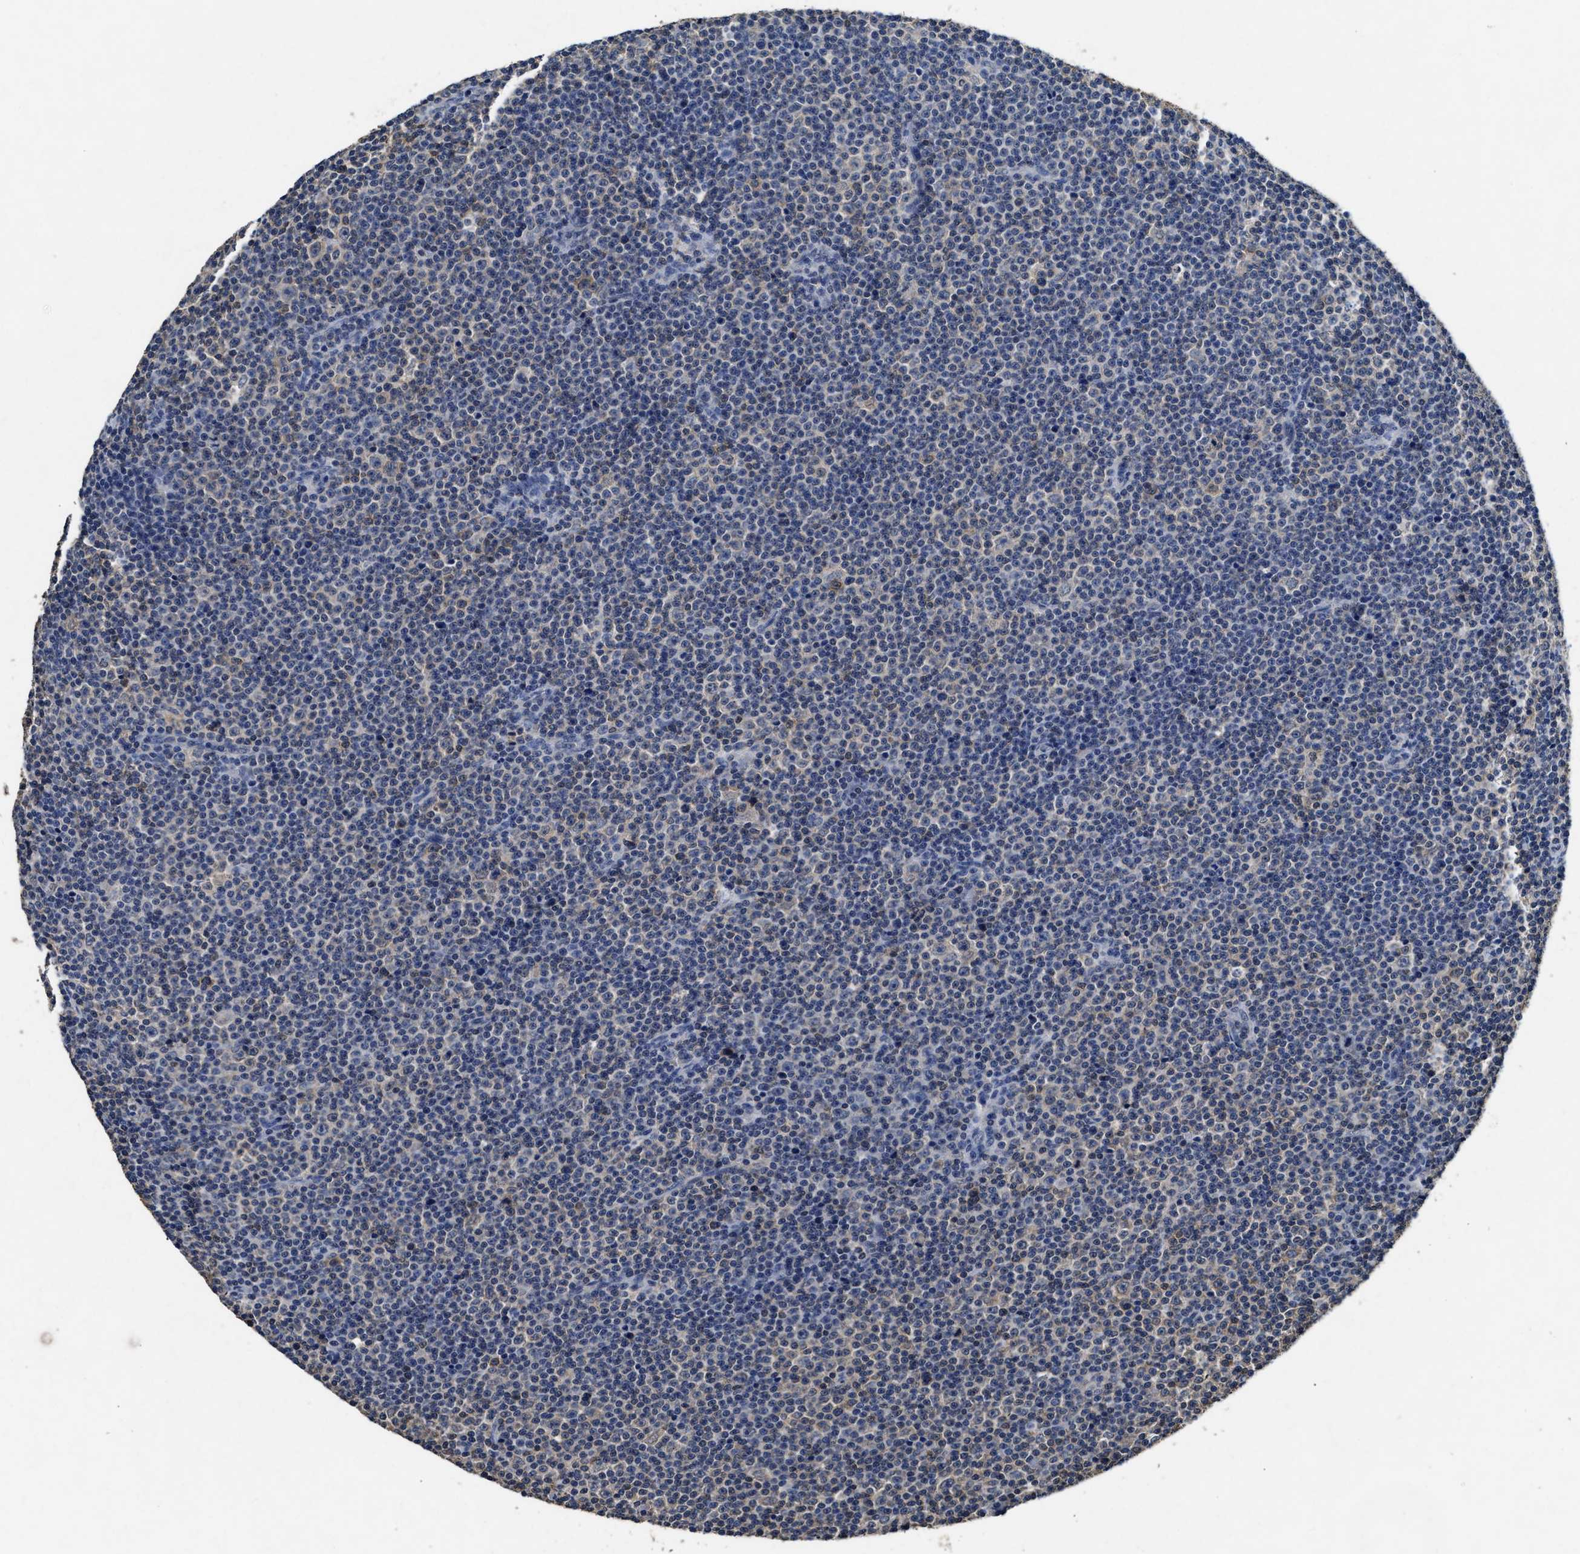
{"staining": {"intensity": "weak", "quantity": "25%-75%", "location": "cytoplasmic/membranous"}, "tissue": "lymphoma", "cell_type": "Tumor cells", "image_type": "cancer", "snomed": [{"axis": "morphology", "description": "Malignant lymphoma, non-Hodgkin's type, Low grade"}, {"axis": "topography", "description": "Lymph node"}], "caption": "An immunohistochemistry (IHC) image of tumor tissue is shown. Protein staining in brown highlights weak cytoplasmic/membranous positivity in lymphoma within tumor cells.", "gene": "ACAT2", "patient": {"sex": "female", "age": 67}}